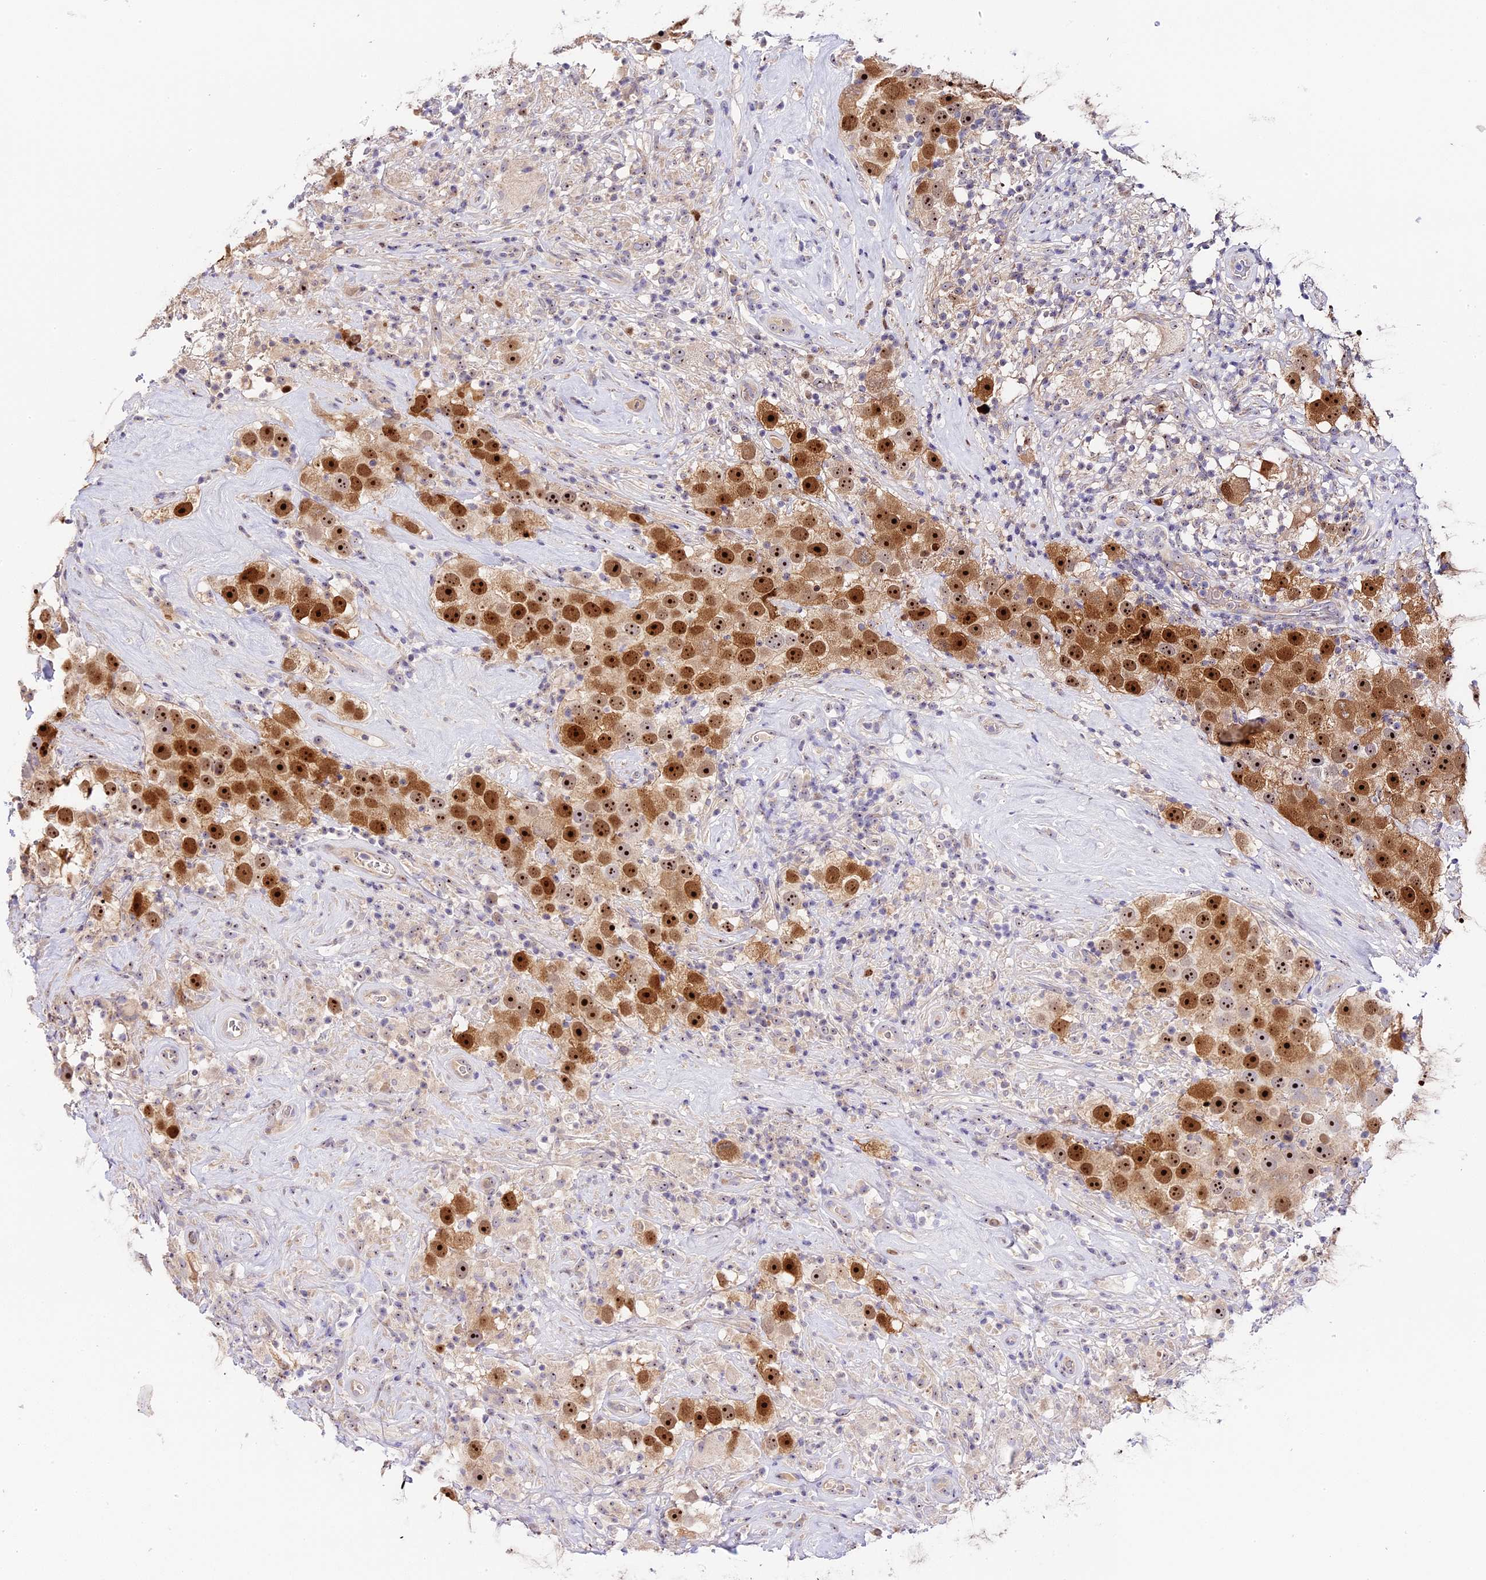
{"staining": {"intensity": "strong", "quantity": ">75%", "location": "nuclear"}, "tissue": "testis cancer", "cell_type": "Tumor cells", "image_type": "cancer", "snomed": [{"axis": "morphology", "description": "Seminoma, NOS"}, {"axis": "topography", "description": "Testis"}], "caption": "Immunohistochemistry (IHC) (DAB) staining of testis seminoma exhibits strong nuclear protein expression in approximately >75% of tumor cells.", "gene": "RAD51", "patient": {"sex": "male", "age": 49}}